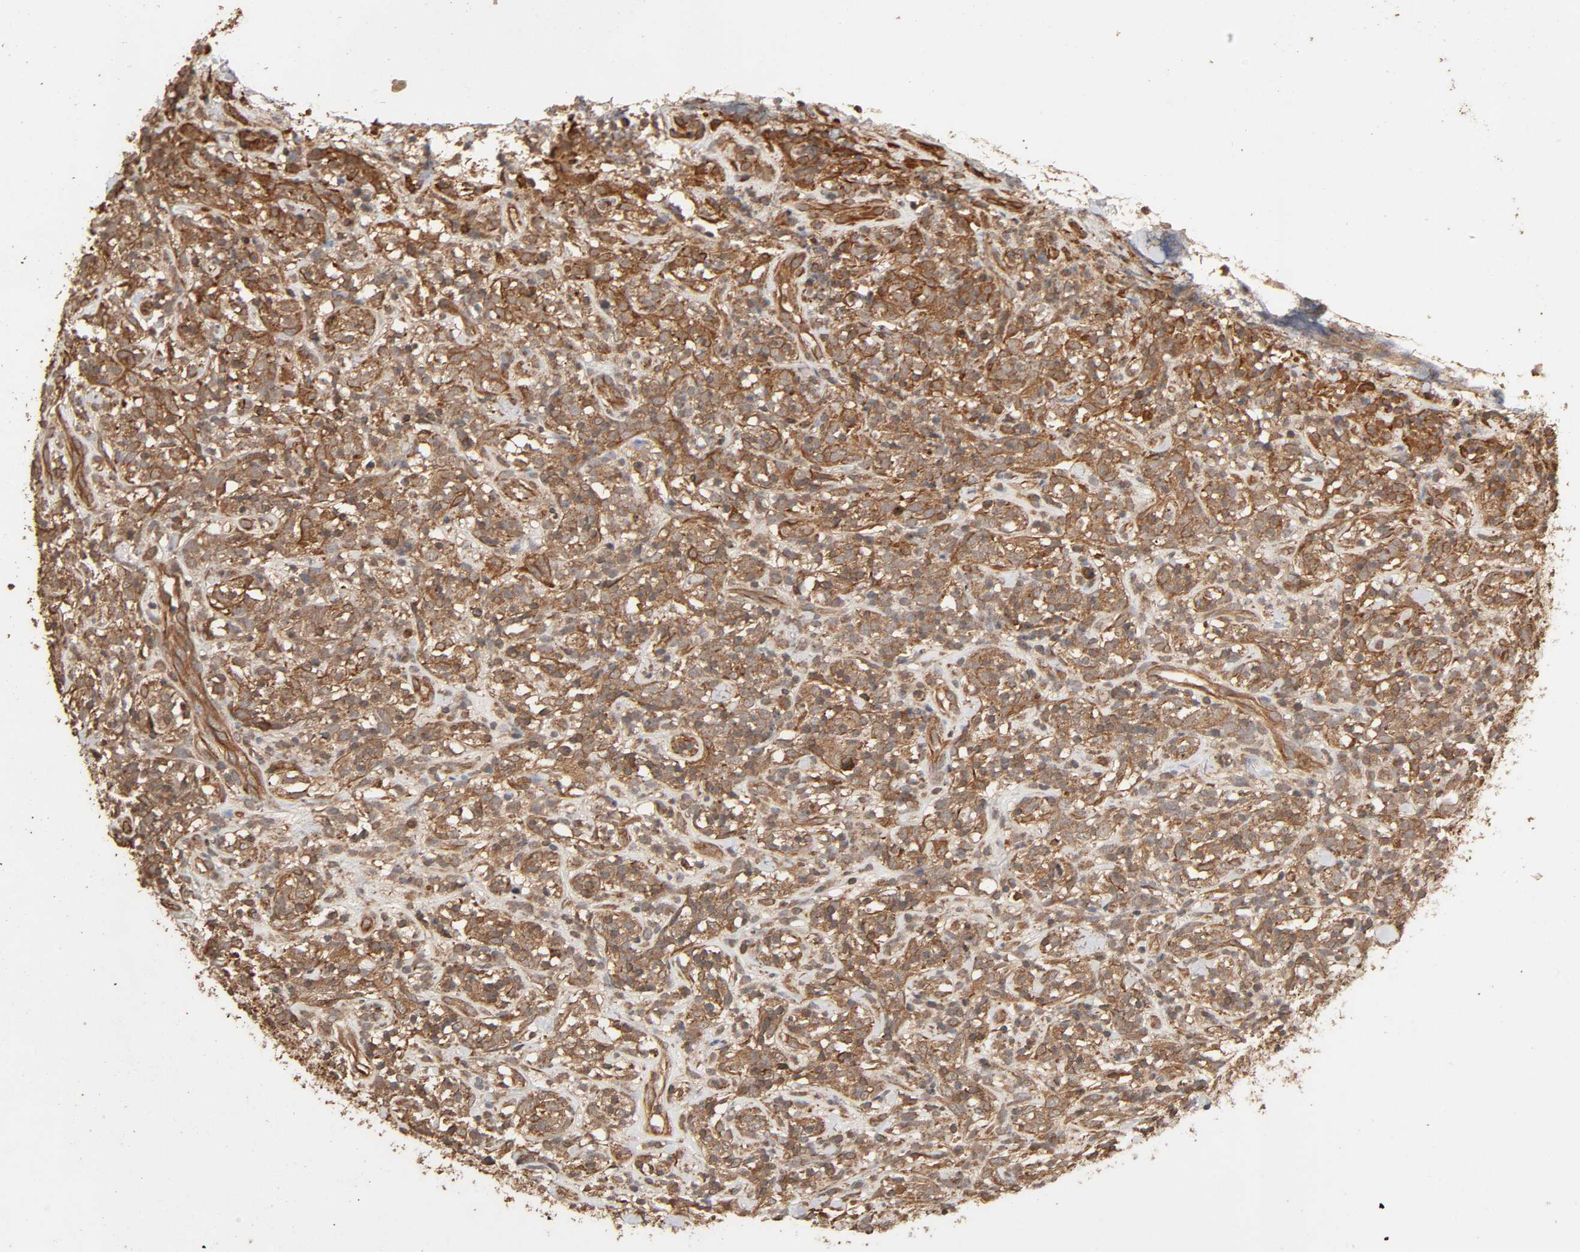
{"staining": {"intensity": "moderate", "quantity": ">75%", "location": "cytoplasmic/membranous"}, "tissue": "lymphoma", "cell_type": "Tumor cells", "image_type": "cancer", "snomed": [{"axis": "morphology", "description": "Malignant lymphoma, non-Hodgkin's type, High grade"}, {"axis": "topography", "description": "Lymph node"}], "caption": "This image exhibits immunohistochemistry staining of human high-grade malignant lymphoma, non-Hodgkin's type, with medium moderate cytoplasmic/membranous positivity in approximately >75% of tumor cells.", "gene": "RPS6KA6", "patient": {"sex": "female", "age": 73}}